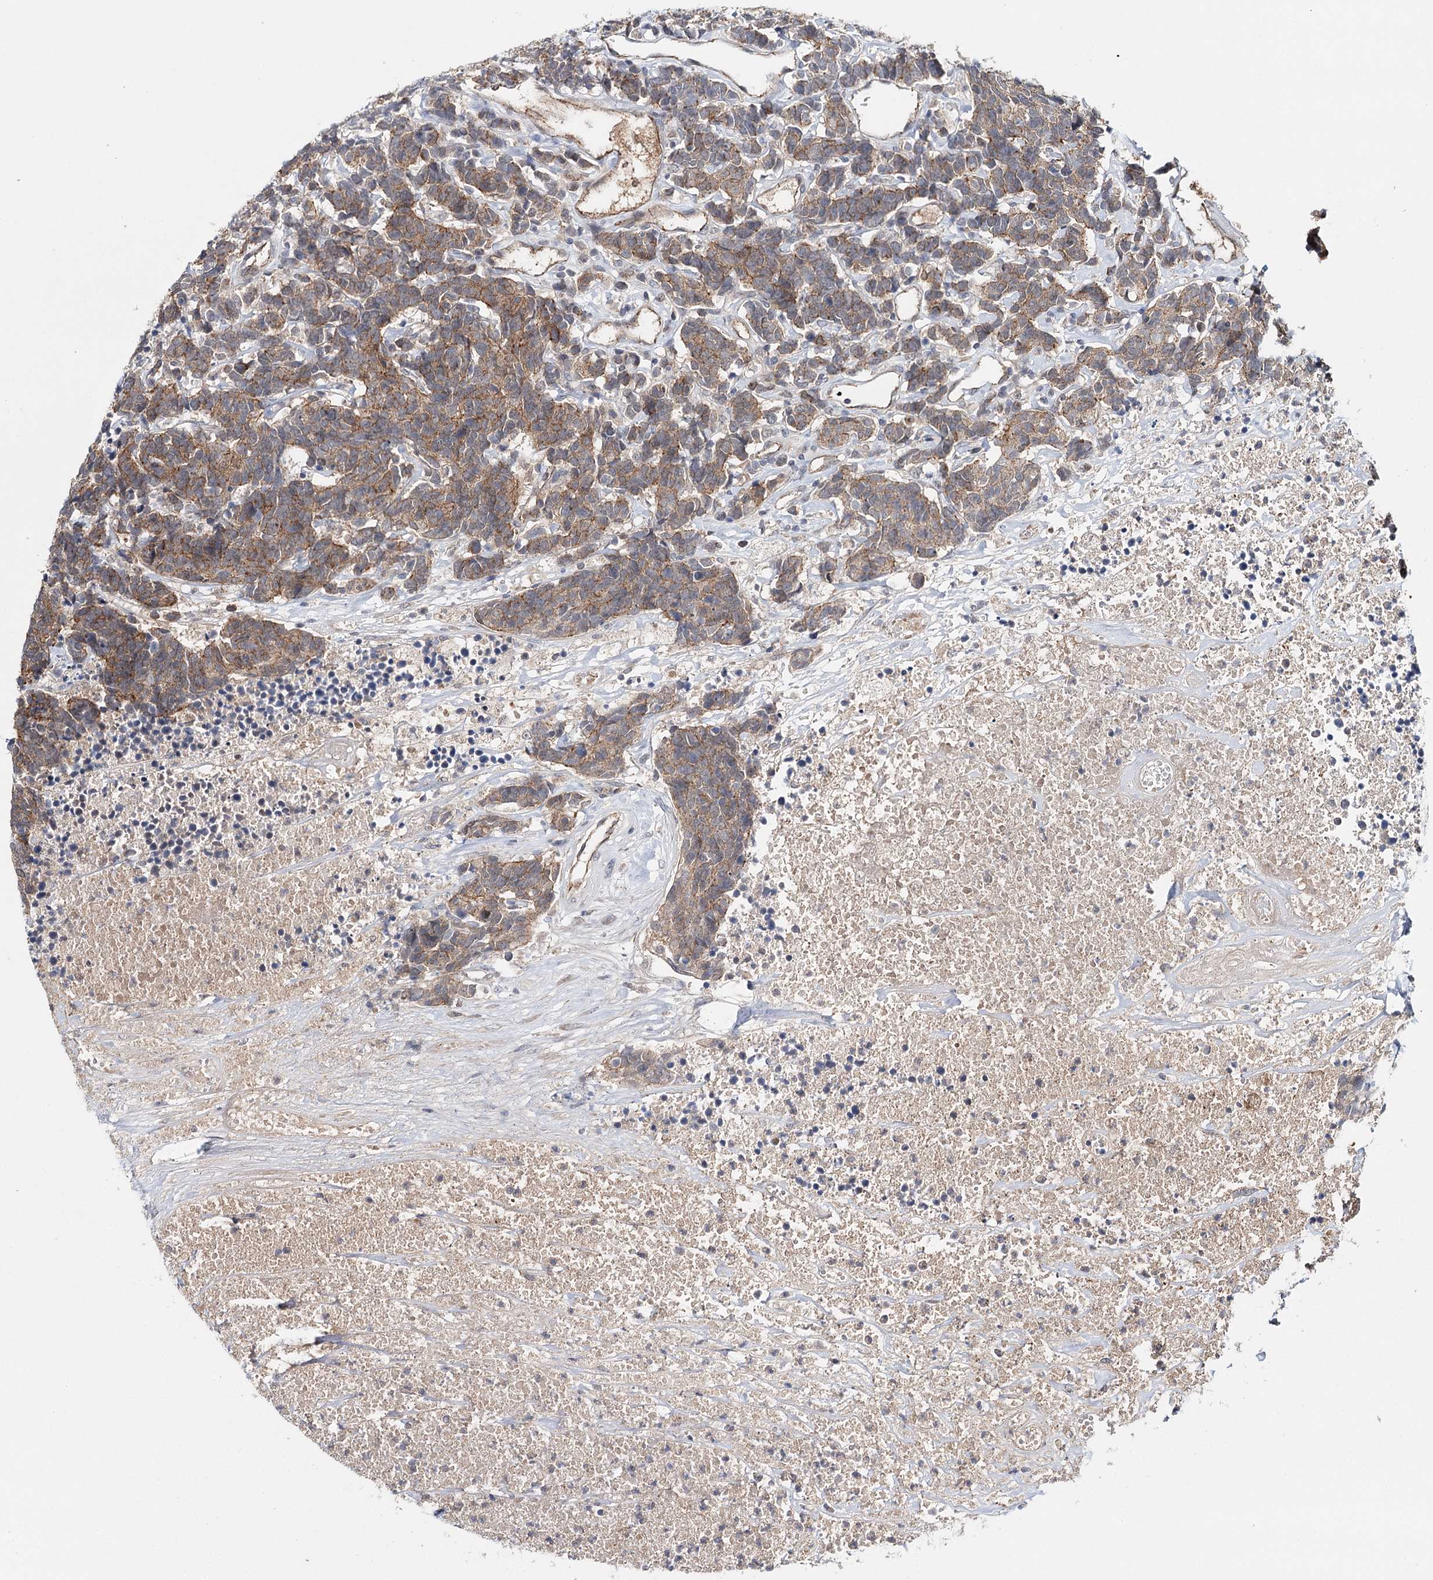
{"staining": {"intensity": "moderate", "quantity": ">75%", "location": "cytoplasmic/membranous"}, "tissue": "carcinoid", "cell_type": "Tumor cells", "image_type": "cancer", "snomed": [{"axis": "morphology", "description": "Carcinoma, NOS"}, {"axis": "morphology", "description": "Carcinoid, malignant, NOS"}, {"axis": "topography", "description": "Urinary bladder"}], "caption": "Carcinoid (malignant) stained with DAB immunohistochemistry (IHC) demonstrates medium levels of moderate cytoplasmic/membranous staining in approximately >75% of tumor cells.", "gene": "PKP4", "patient": {"sex": "male", "age": 57}}